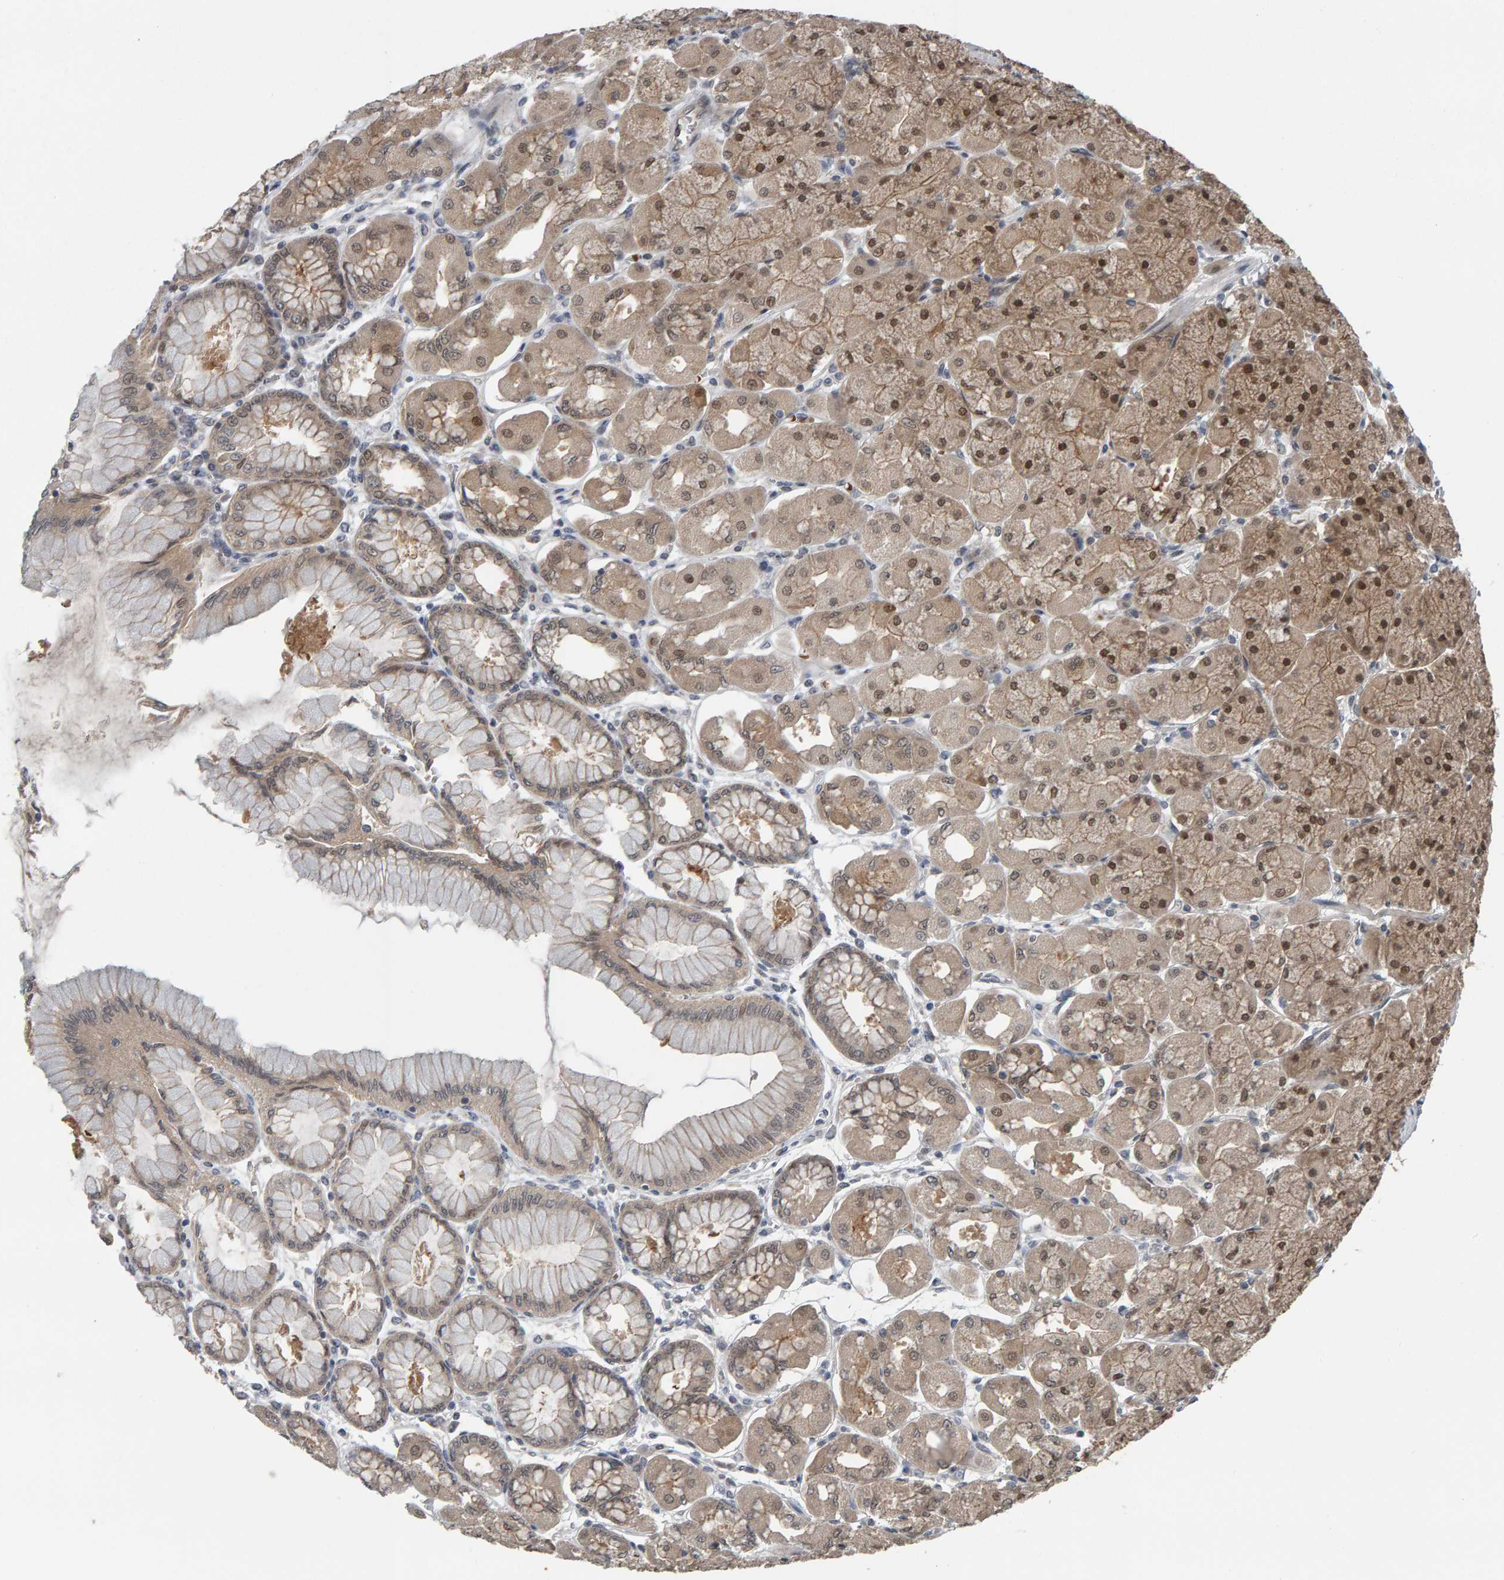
{"staining": {"intensity": "moderate", "quantity": "25%-75%", "location": "cytoplasmic/membranous,nuclear"}, "tissue": "stomach", "cell_type": "Glandular cells", "image_type": "normal", "snomed": [{"axis": "morphology", "description": "Normal tissue, NOS"}, {"axis": "topography", "description": "Stomach, upper"}], "caption": "Brown immunohistochemical staining in normal human stomach shows moderate cytoplasmic/membranous,nuclear positivity in about 25%-75% of glandular cells. (brown staining indicates protein expression, while blue staining denotes nuclei).", "gene": "COASY", "patient": {"sex": "female", "age": 56}}